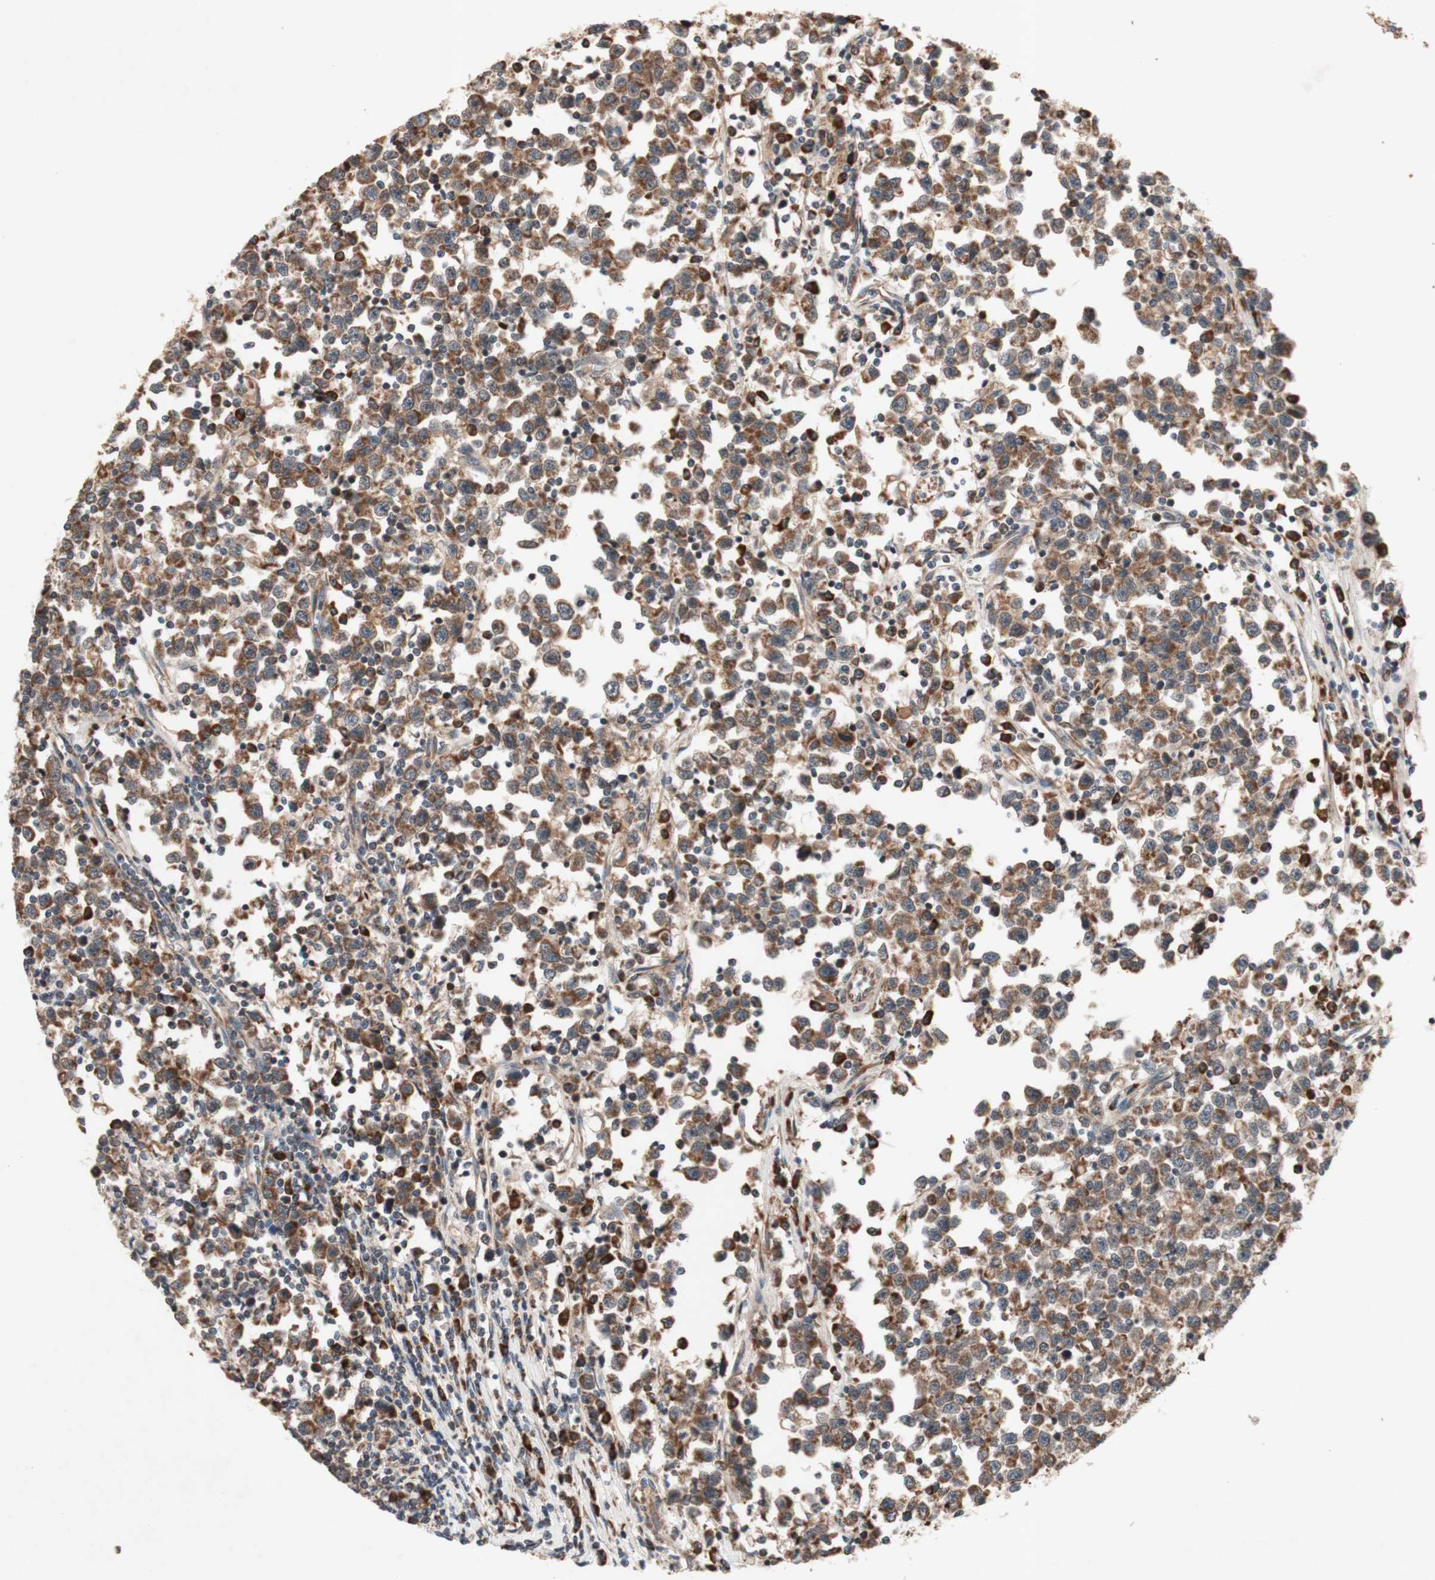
{"staining": {"intensity": "moderate", "quantity": ">75%", "location": "cytoplasmic/membranous"}, "tissue": "testis cancer", "cell_type": "Tumor cells", "image_type": "cancer", "snomed": [{"axis": "morphology", "description": "Seminoma, NOS"}, {"axis": "topography", "description": "Testis"}], "caption": "This image shows immunohistochemistry staining of testis cancer, with medium moderate cytoplasmic/membranous positivity in about >75% of tumor cells.", "gene": "DDOST", "patient": {"sex": "male", "age": 43}}